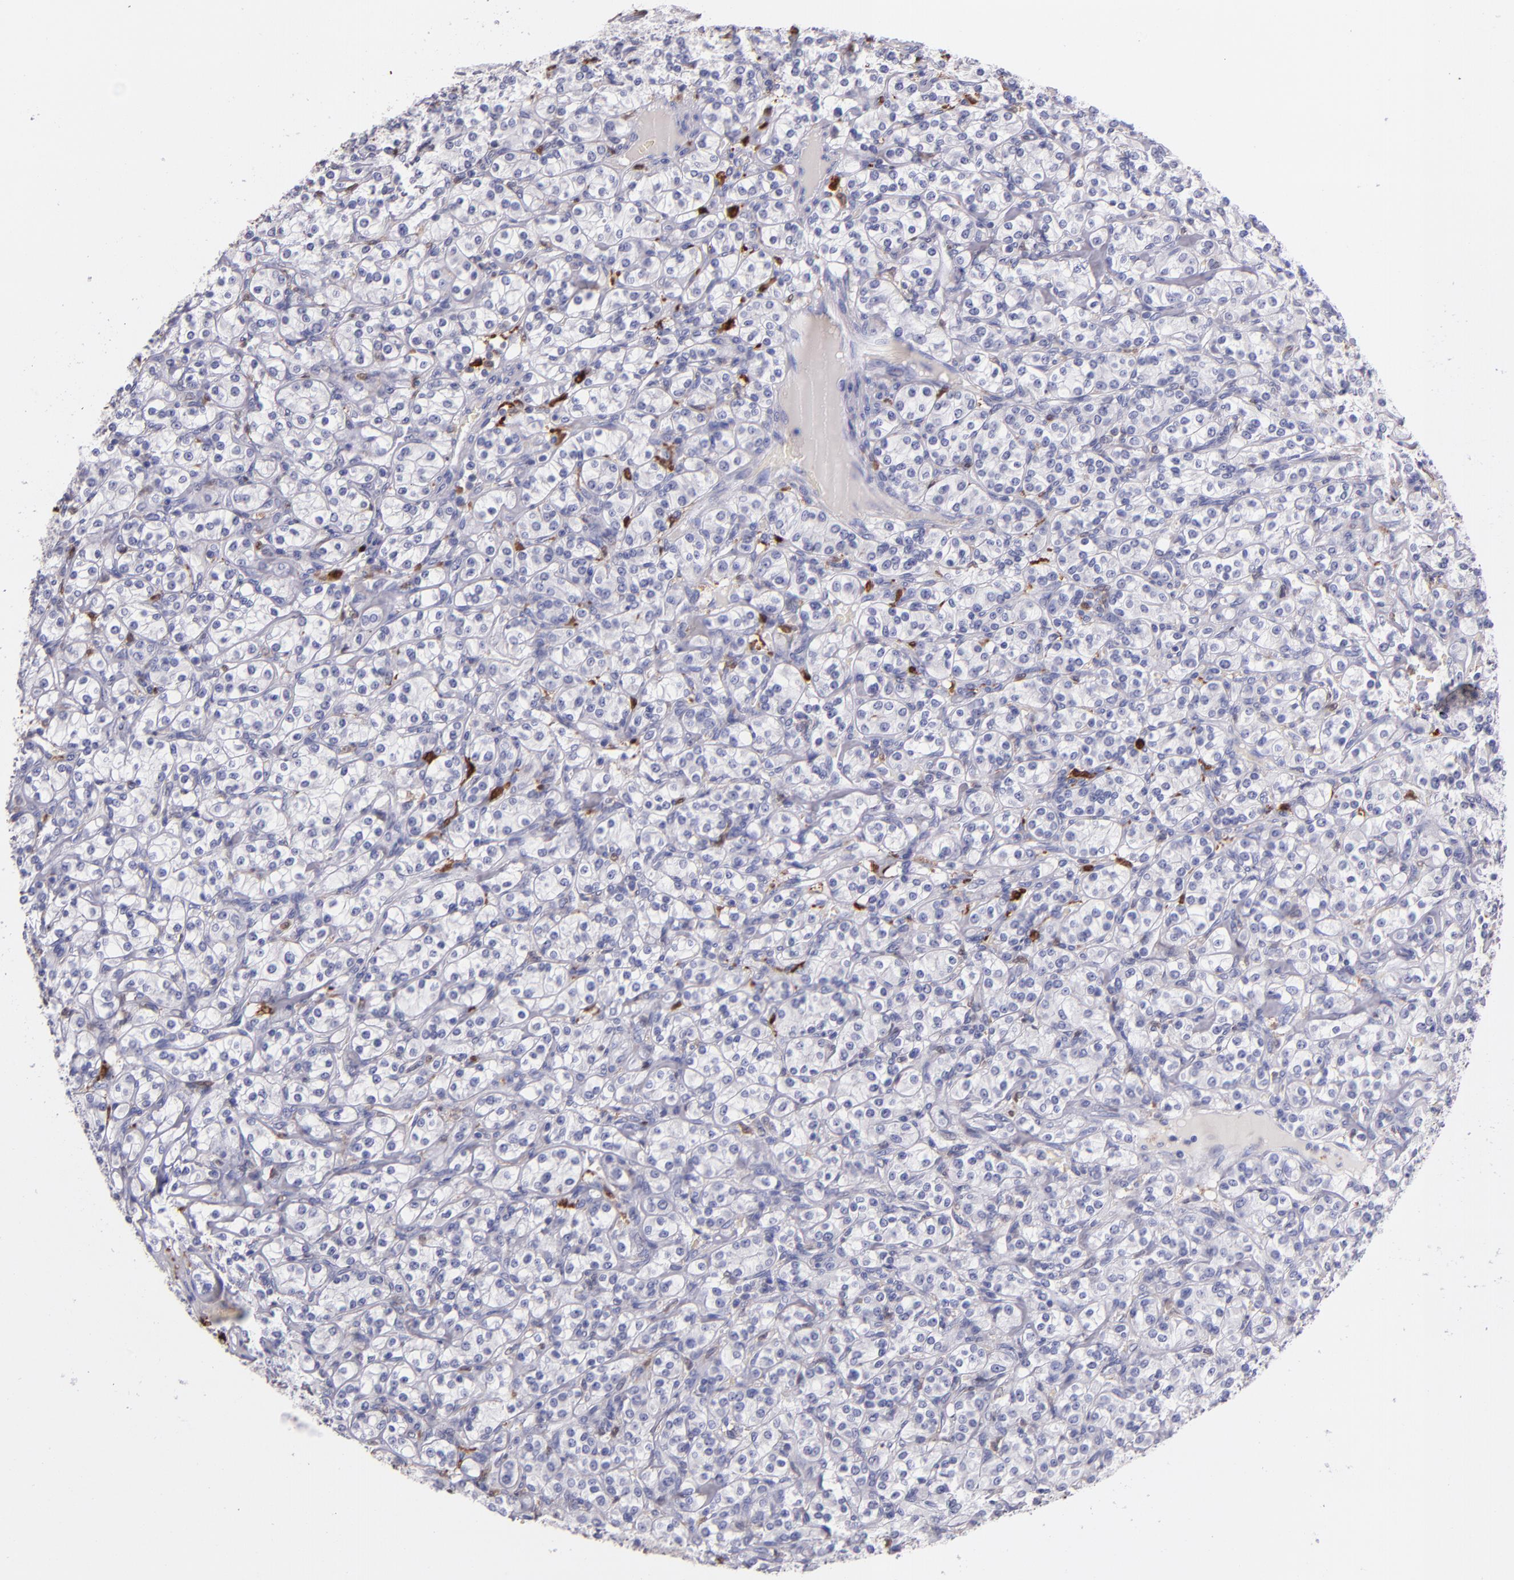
{"staining": {"intensity": "negative", "quantity": "none", "location": "none"}, "tissue": "renal cancer", "cell_type": "Tumor cells", "image_type": "cancer", "snomed": [{"axis": "morphology", "description": "Adenocarcinoma, NOS"}, {"axis": "topography", "description": "Kidney"}], "caption": "IHC image of human renal cancer (adenocarcinoma) stained for a protein (brown), which demonstrates no positivity in tumor cells. The staining was performed using DAB to visualize the protein expression in brown, while the nuclei were stained in blue with hematoxylin (Magnification: 20x).", "gene": "F13A1", "patient": {"sex": "male", "age": 77}}